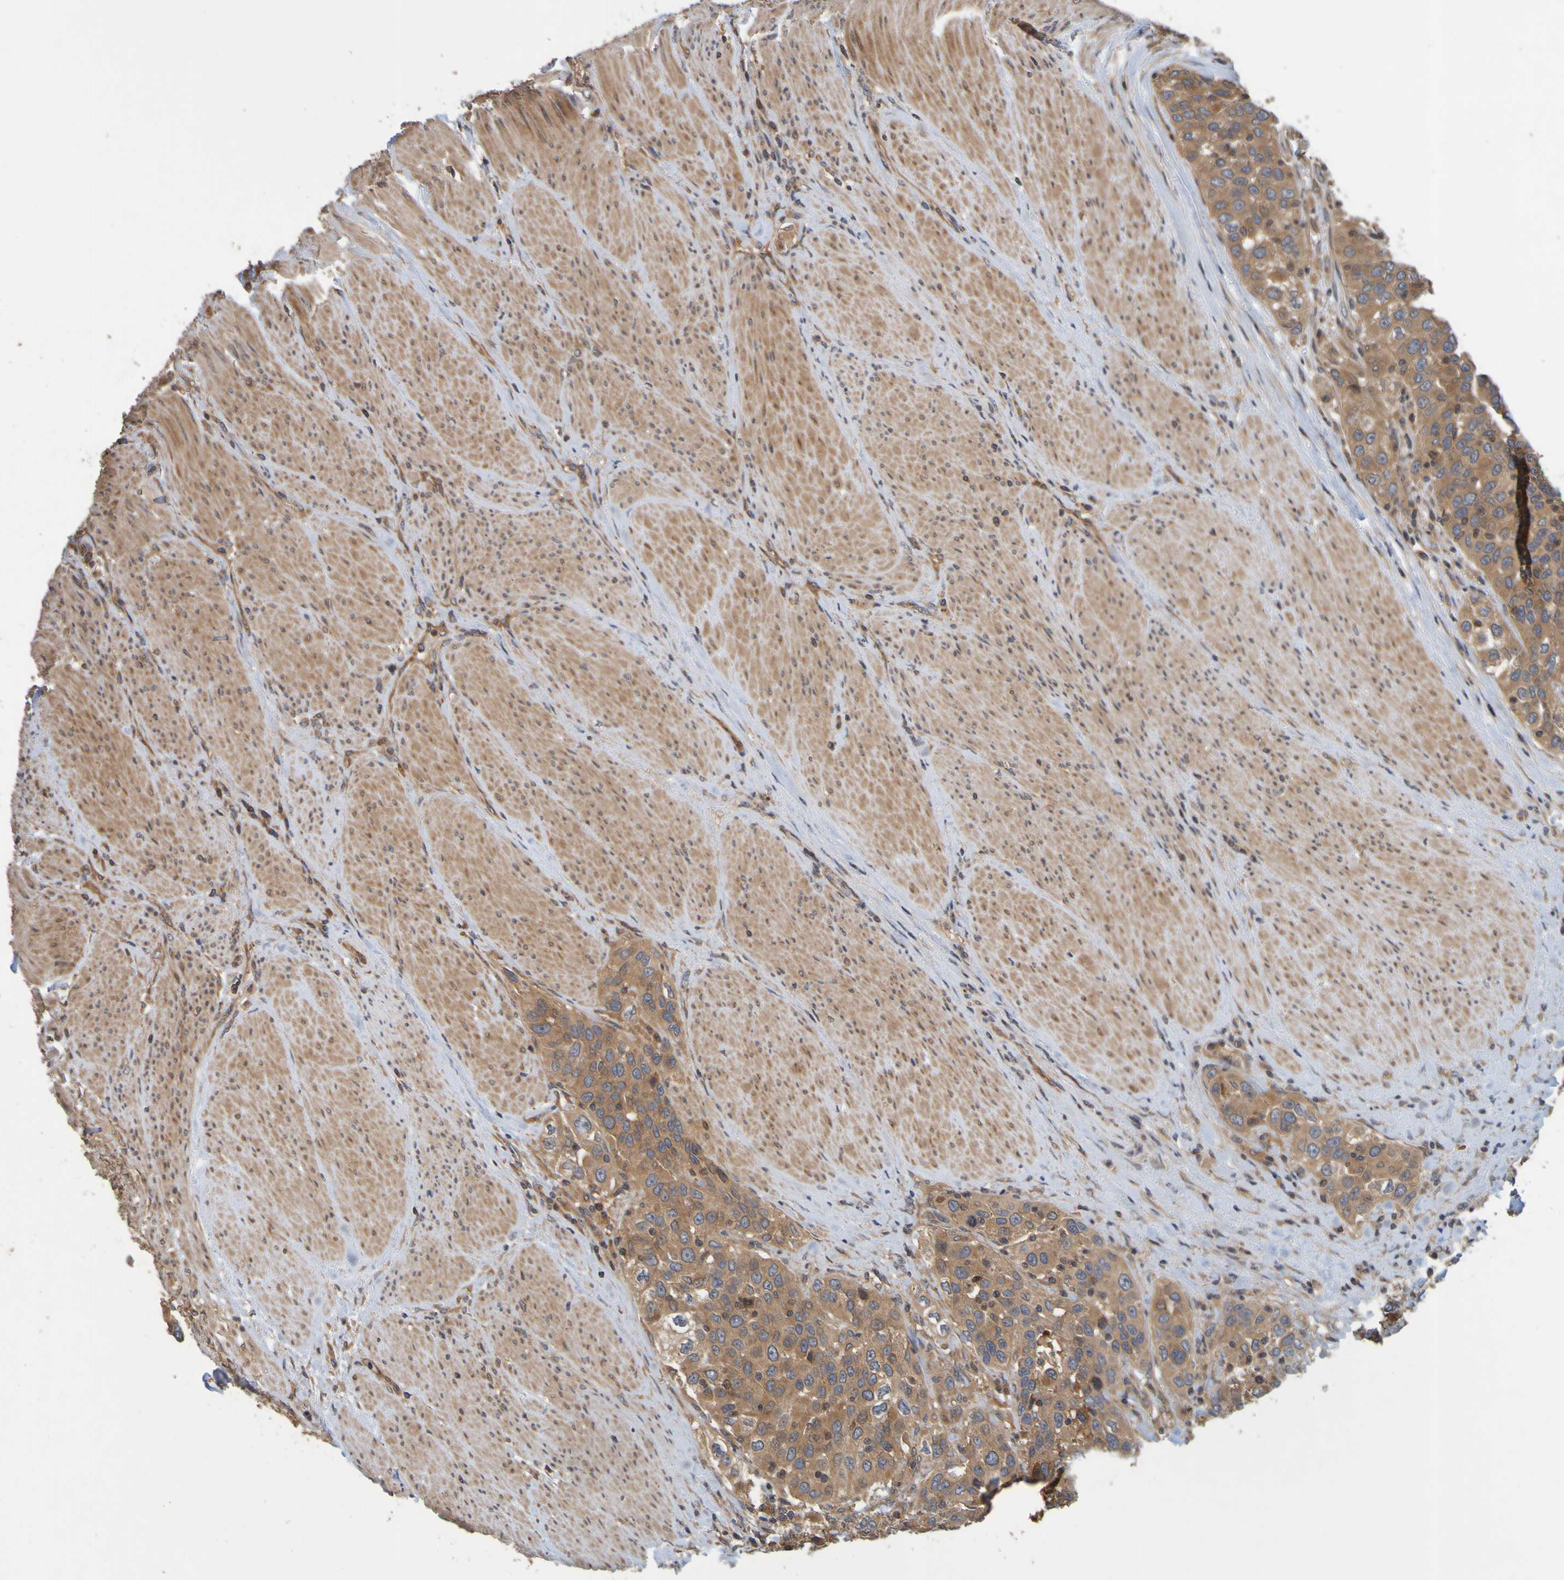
{"staining": {"intensity": "moderate", "quantity": ">75%", "location": "cytoplasmic/membranous"}, "tissue": "urothelial cancer", "cell_type": "Tumor cells", "image_type": "cancer", "snomed": [{"axis": "morphology", "description": "Urothelial carcinoma, High grade"}, {"axis": "topography", "description": "Urinary bladder"}], "caption": "Immunohistochemical staining of human urothelial carcinoma (high-grade) shows moderate cytoplasmic/membranous protein positivity in about >75% of tumor cells.", "gene": "OCRL", "patient": {"sex": "female", "age": 80}}